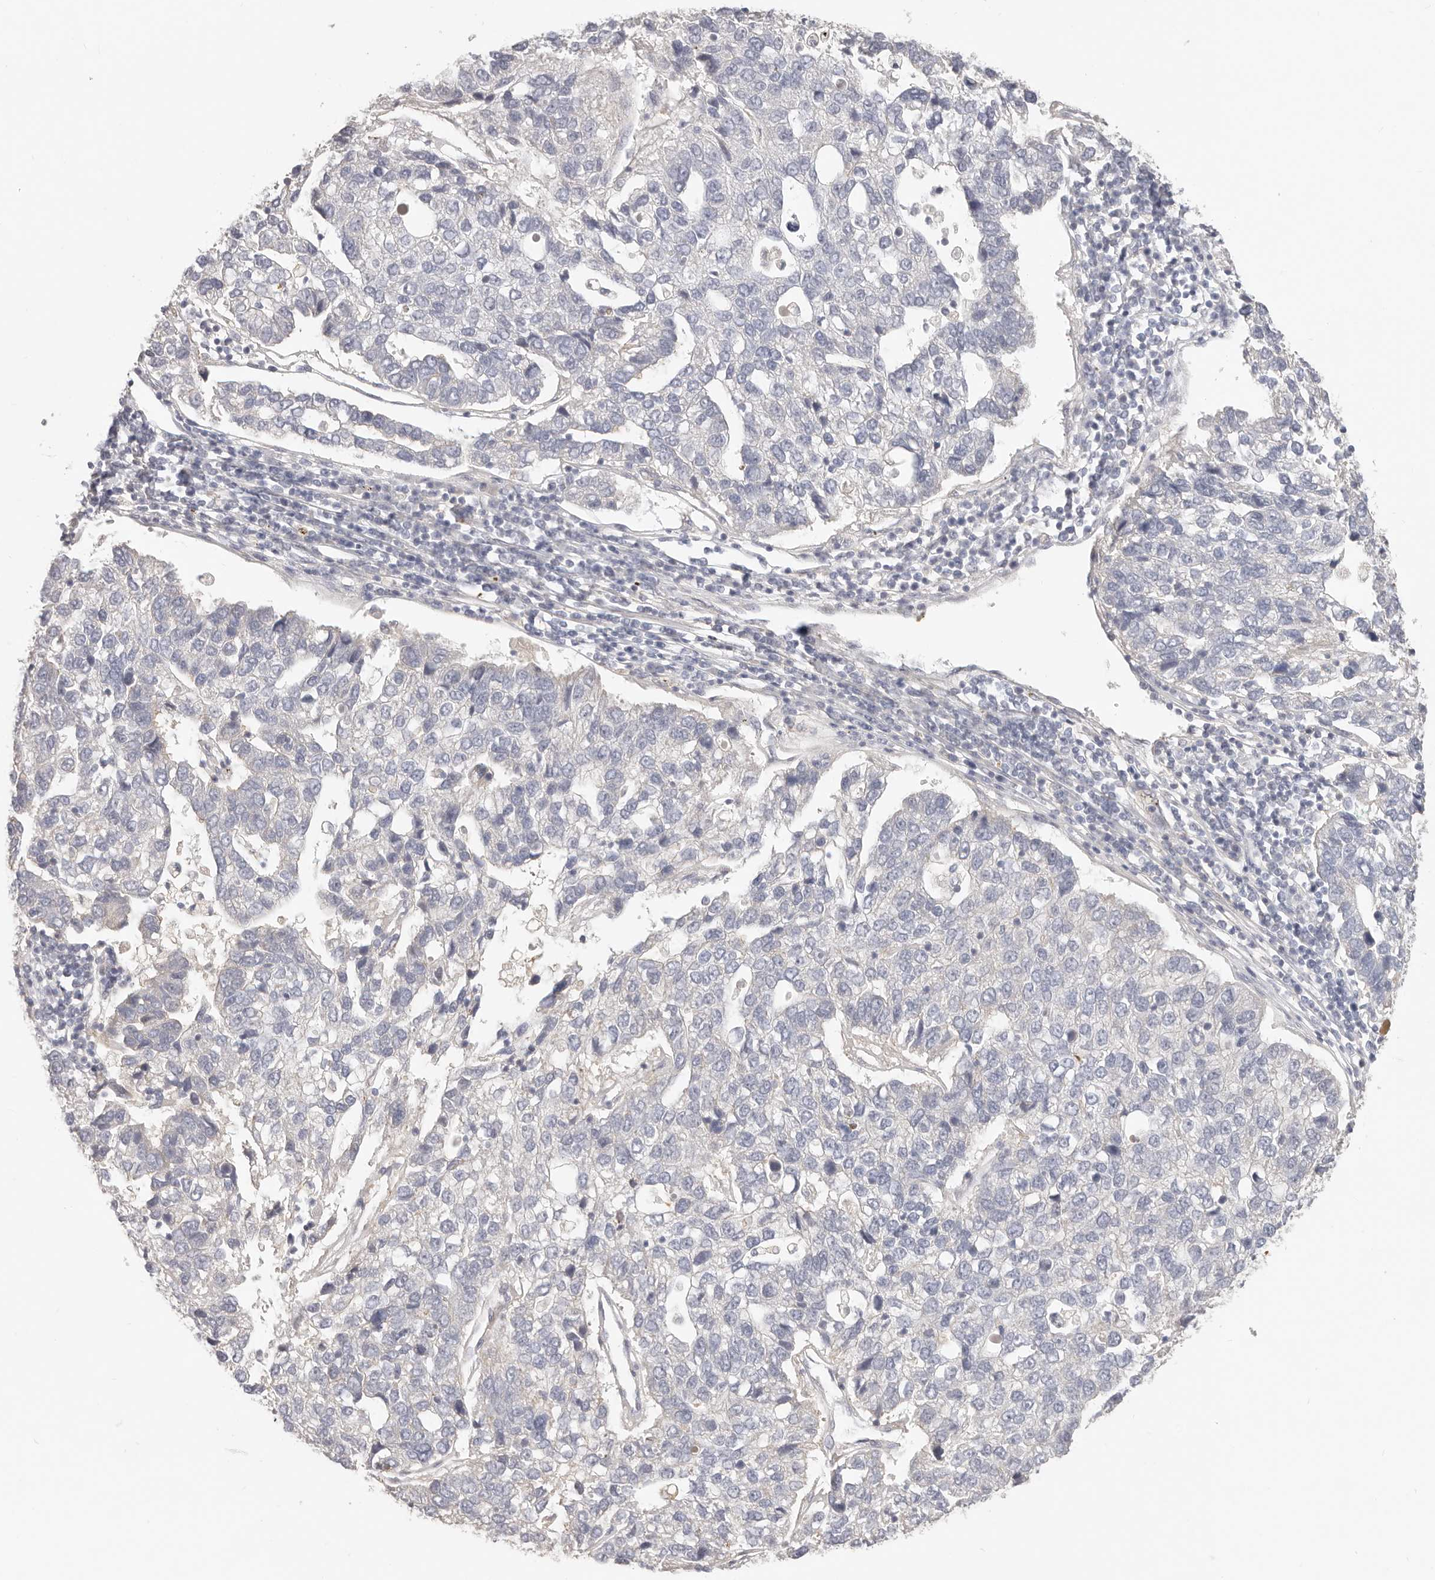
{"staining": {"intensity": "negative", "quantity": "none", "location": "none"}, "tissue": "pancreatic cancer", "cell_type": "Tumor cells", "image_type": "cancer", "snomed": [{"axis": "morphology", "description": "Adenocarcinoma, NOS"}, {"axis": "topography", "description": "Pancreas"}], "caption": "IHC of human pancreatic cancer shows no expression in tumor cells. (DAB (3,3'-diaminobenzidine) immunohistochemistry, high magnification).", "gene": "DTNBP1", "patient": {"sex": "female", "age": 61}}